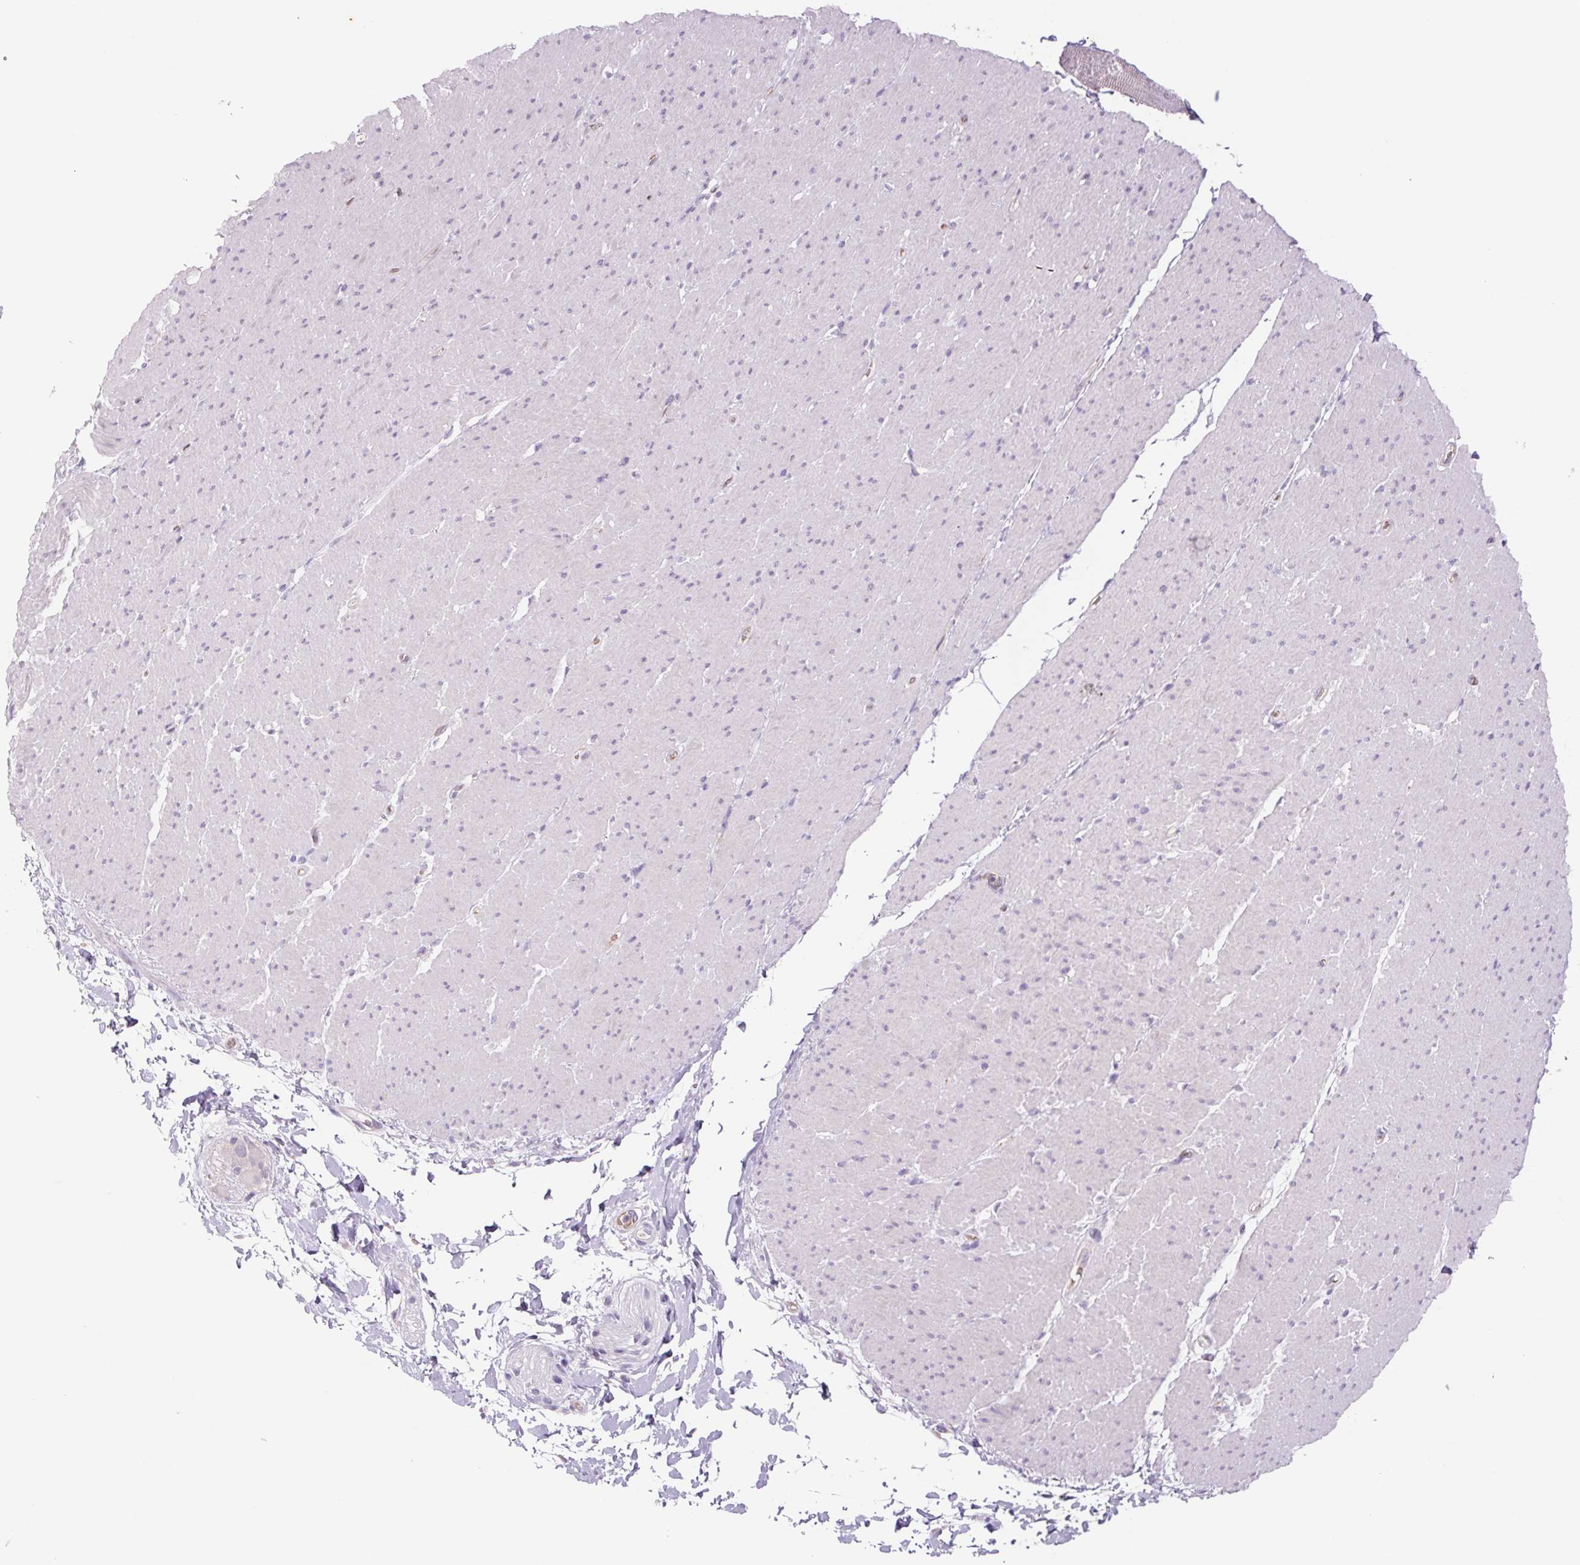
{"staining": {"intensity": "negative", "quantity": "none", "location": "none"}, "tissue": "smooth muscle", "cell_type": "Smooth muscle cells", "image_type": "normal", "snomed": [{"axis": "morphology", "description": "Normal tissue, NOS"}, {"axis": "topography", "description": "Smooth muscle"}, {"axis": "topography", "description": "Rectum"}], "caption": "A high-resolution histopathology image shows immunohistochemistry (IHC) staining of benign smooth muscle, which shows no significant expression in smooth muscle cells. (Brightfield microscopy of DAB IHC at high magnification).", "gene": "IGFL3", "patient": {"sex": "male", "age": 53}}